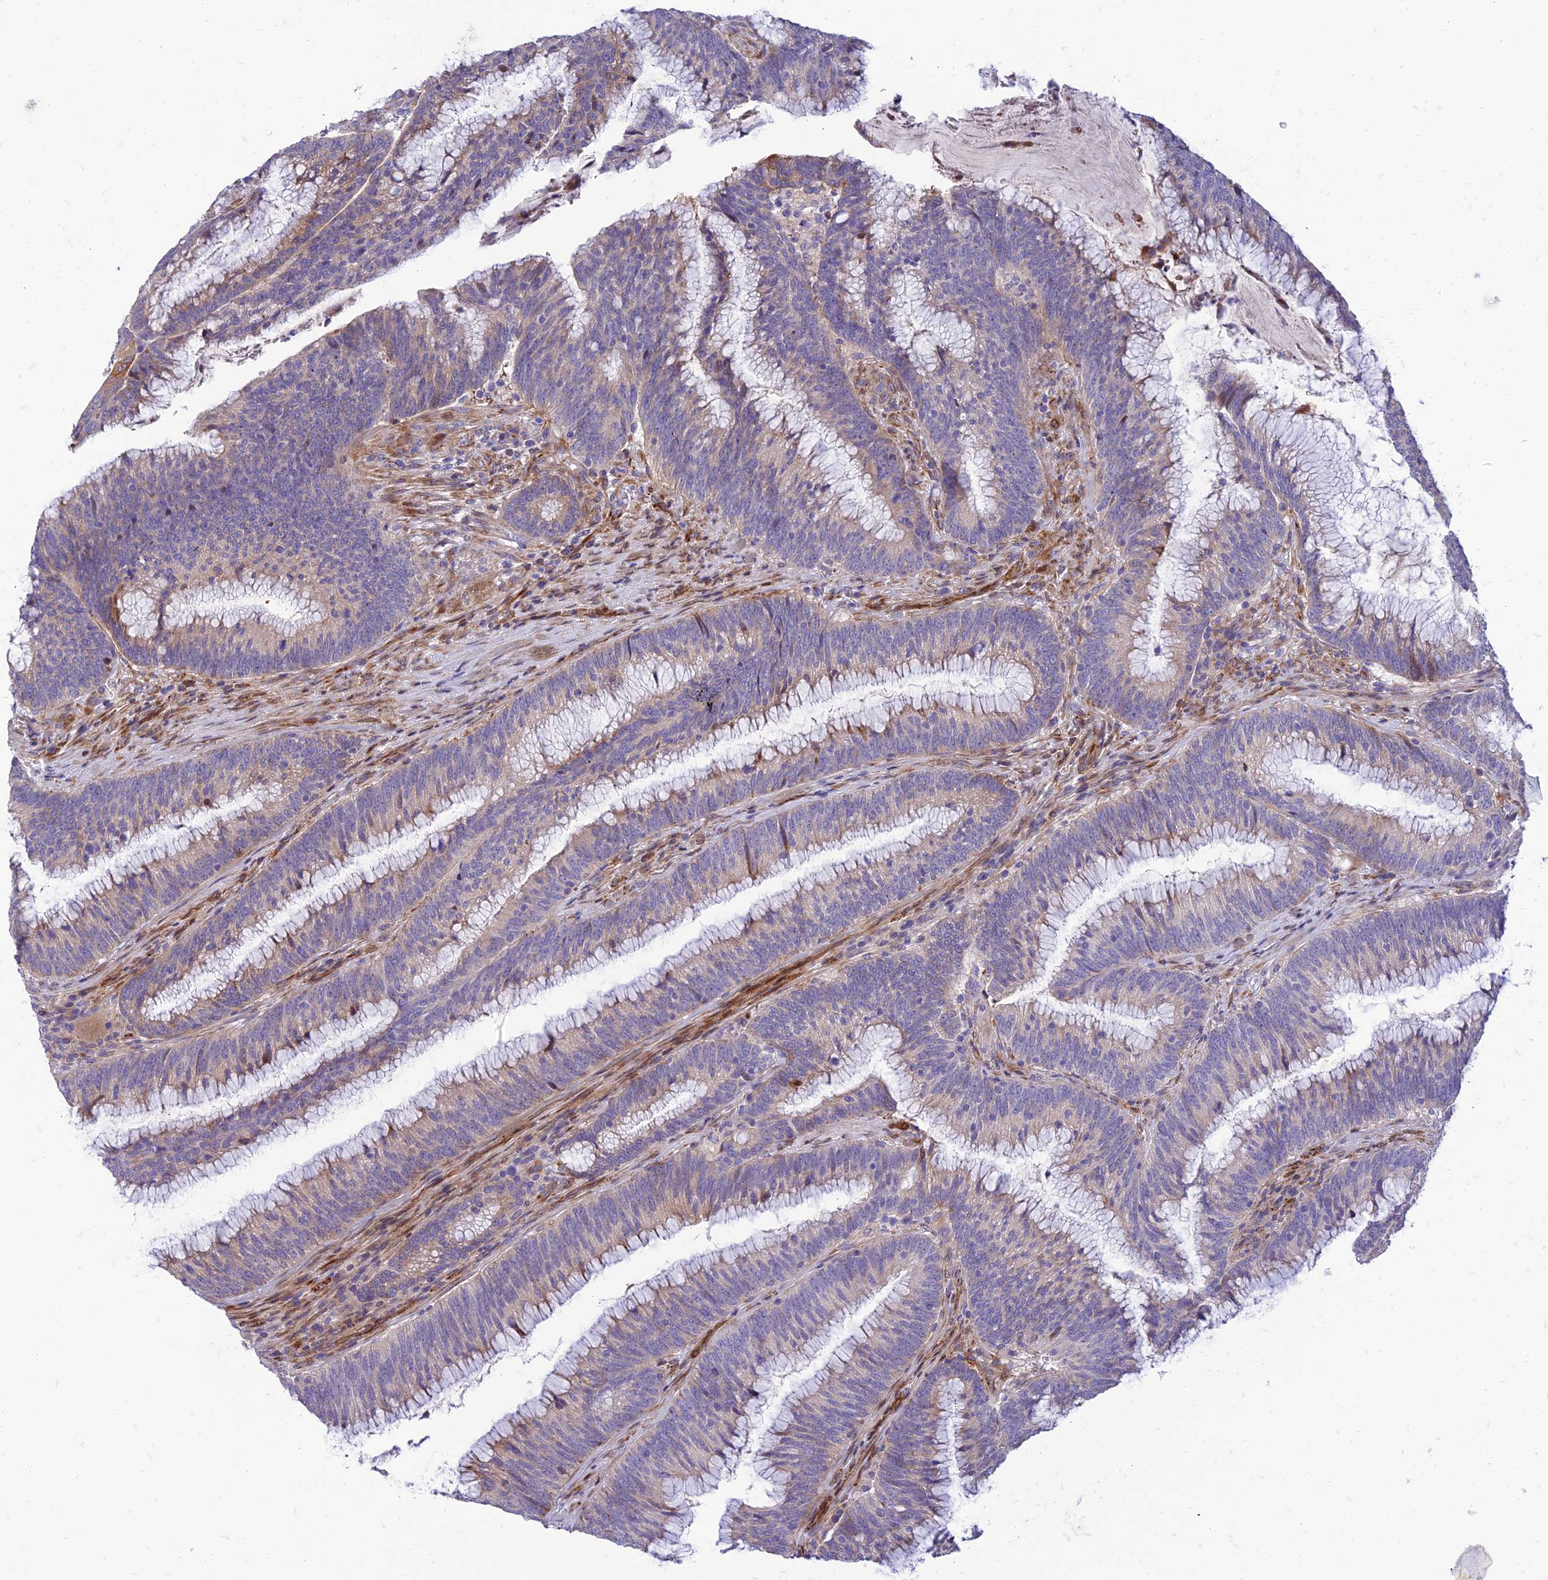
{"staining": {"intensity": "negative", "quantity": "none", "location": "none"}, "tissue": "colorectal cancer", "cell_type": "Tumor cells", "image_type": "cancer", "snomed": [{"axis": "morphology", "description": "Adenocarcinoma, NOS"}, {"axis": "topography", "description": "Rectum"}], "caption": "DAB immunohistochemical staining of human colorectal cancer demonstrates no significant expression in tumor cells.", "gene": "SEL1L3", "patient": {"sex": "female", "age": 77}}